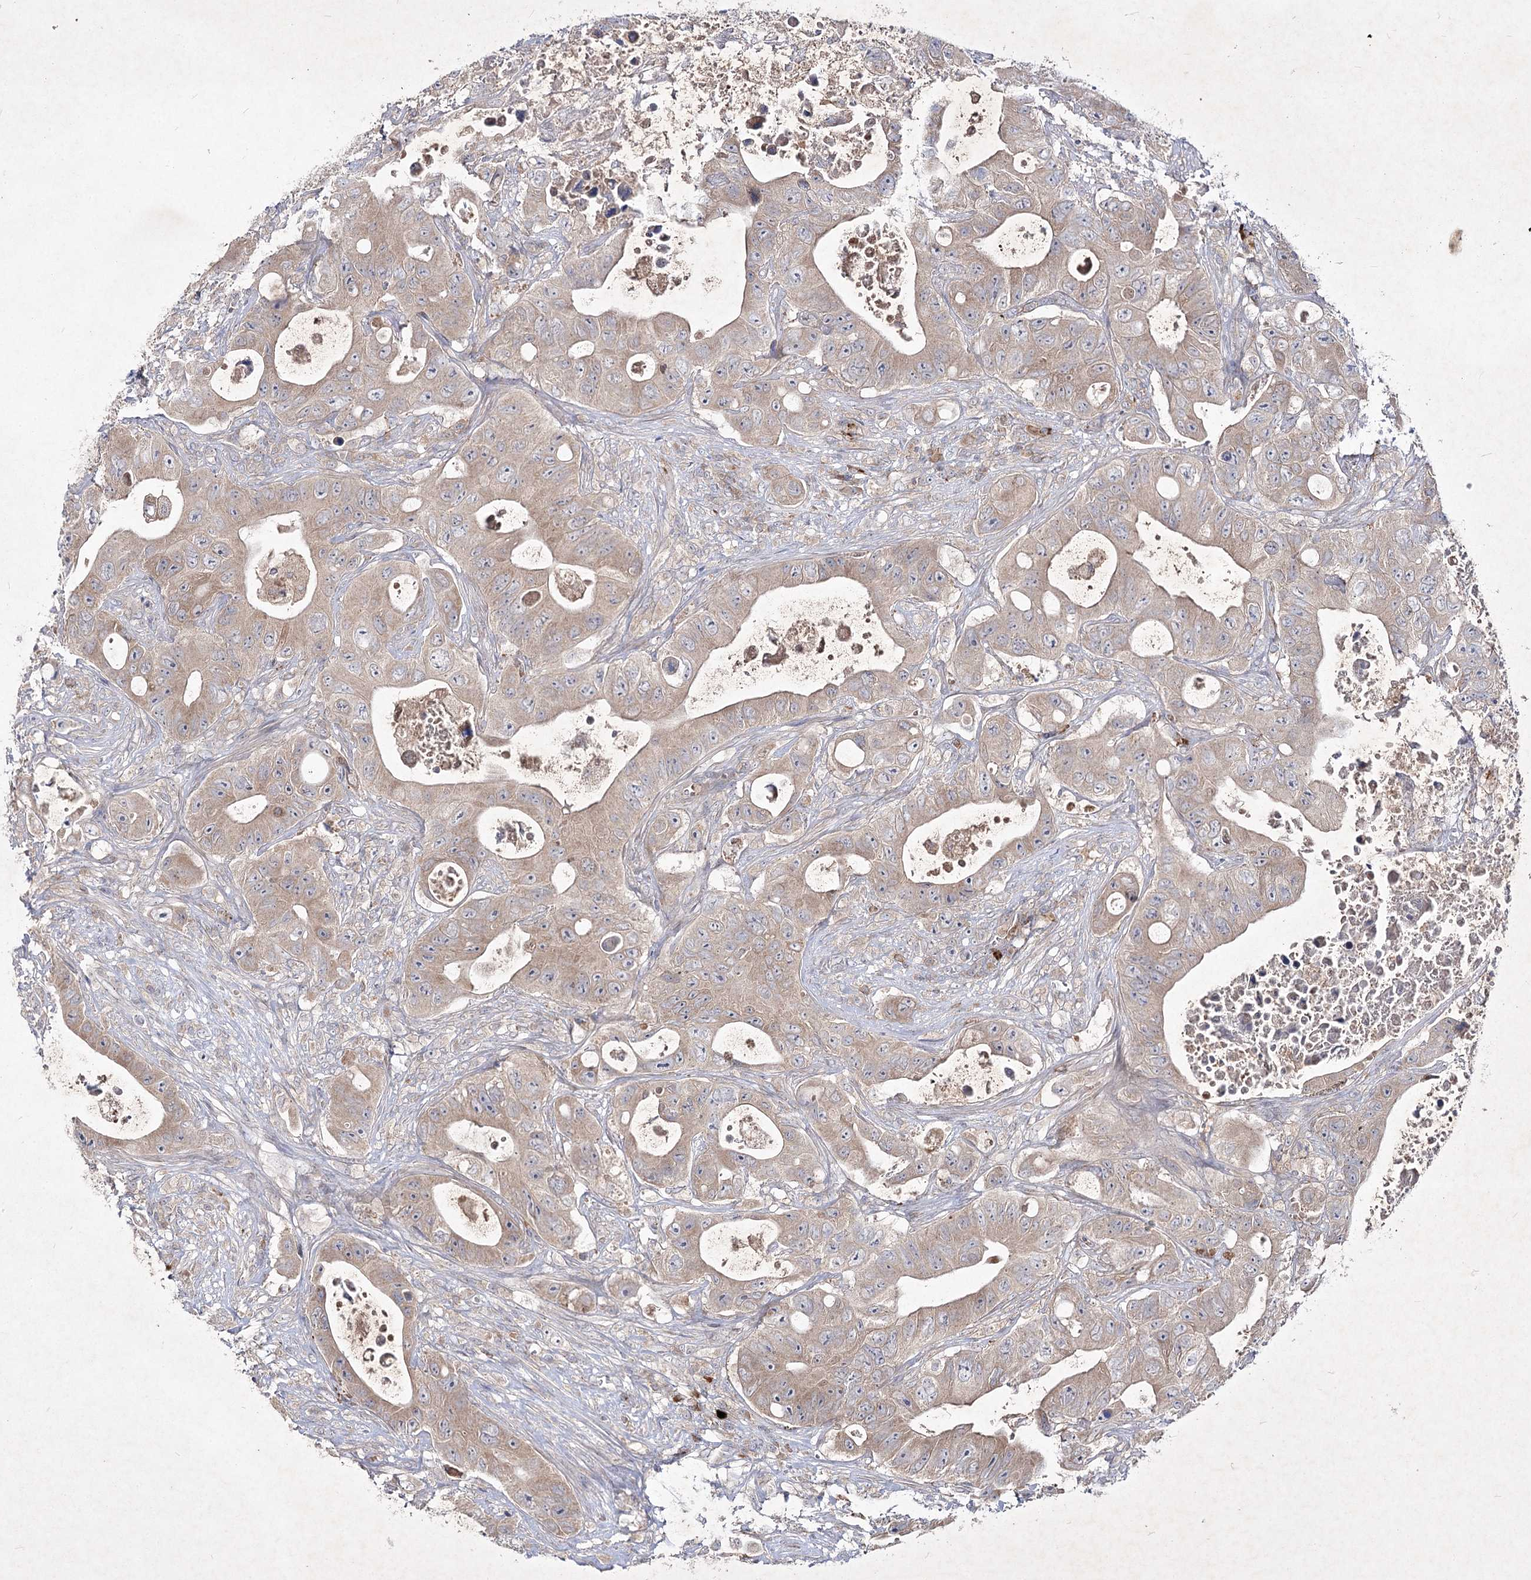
{"staining": {"intensity": "weak", "quantity": ">75%", "location": "cytoplasmic/membranous"}, "tissue": "colorectal cancer", "cell_type": "Tumor cells", "image_type": "cancer", "snomed": [{"axis": "morphology", "description": "Adenocarcinoma, NOS"}, {"axis": "topography", "description": "Colon"}], "caption": "DAB immunohistochemical staining of human adenocarcinoma (colorectal) exhibits weak cytoplasmic/membranous protein expression in approximately >75% of tumor cells.", "gene": "CIB2", "patient": {"sex": "female", "age": 46}}